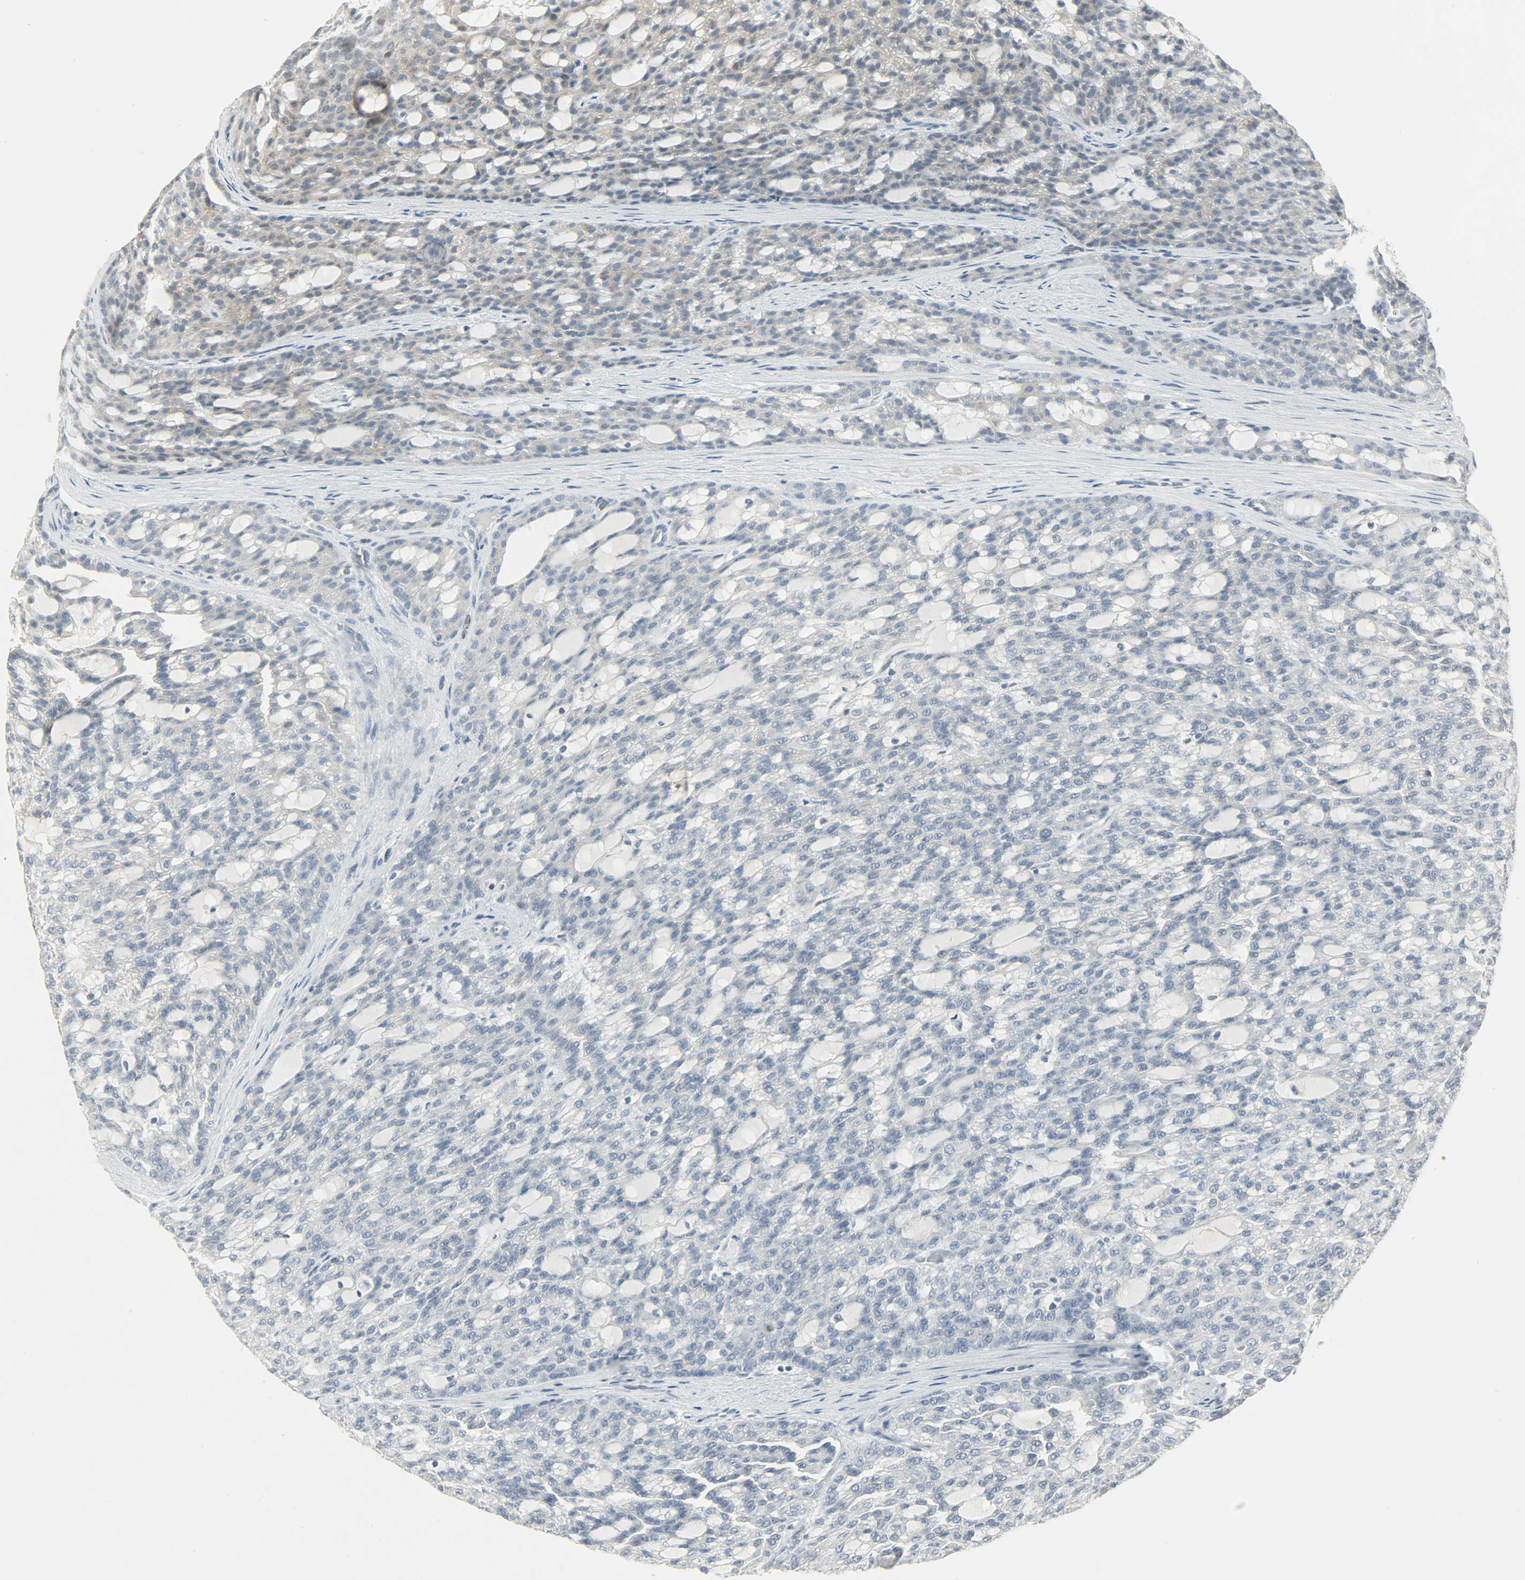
{"staining": {"intensity": "weak", "quantity": "25%-75%", "location": "cytoplasmic/membranous,nuclear"}, "tissue": "renal cancer", "cell_type": "Tumor cells", "image_type": "cancer", "snomed": [{"axis": "morphology", "description": "Adenocarcinoma, NOS"}, {"axis": "topography", "description": "Kidney"}], "caption": "DAB (3,3'-diaminobenzidine) immunohistochemical staining of human renal adenocarcinoma demonstrates weak cytoplasmic/membranous and nuclear protein staining in about 25%-75% of tumor cells.", "gene": "CAMK4", "patient": {"sex": "male", "age": 63}}